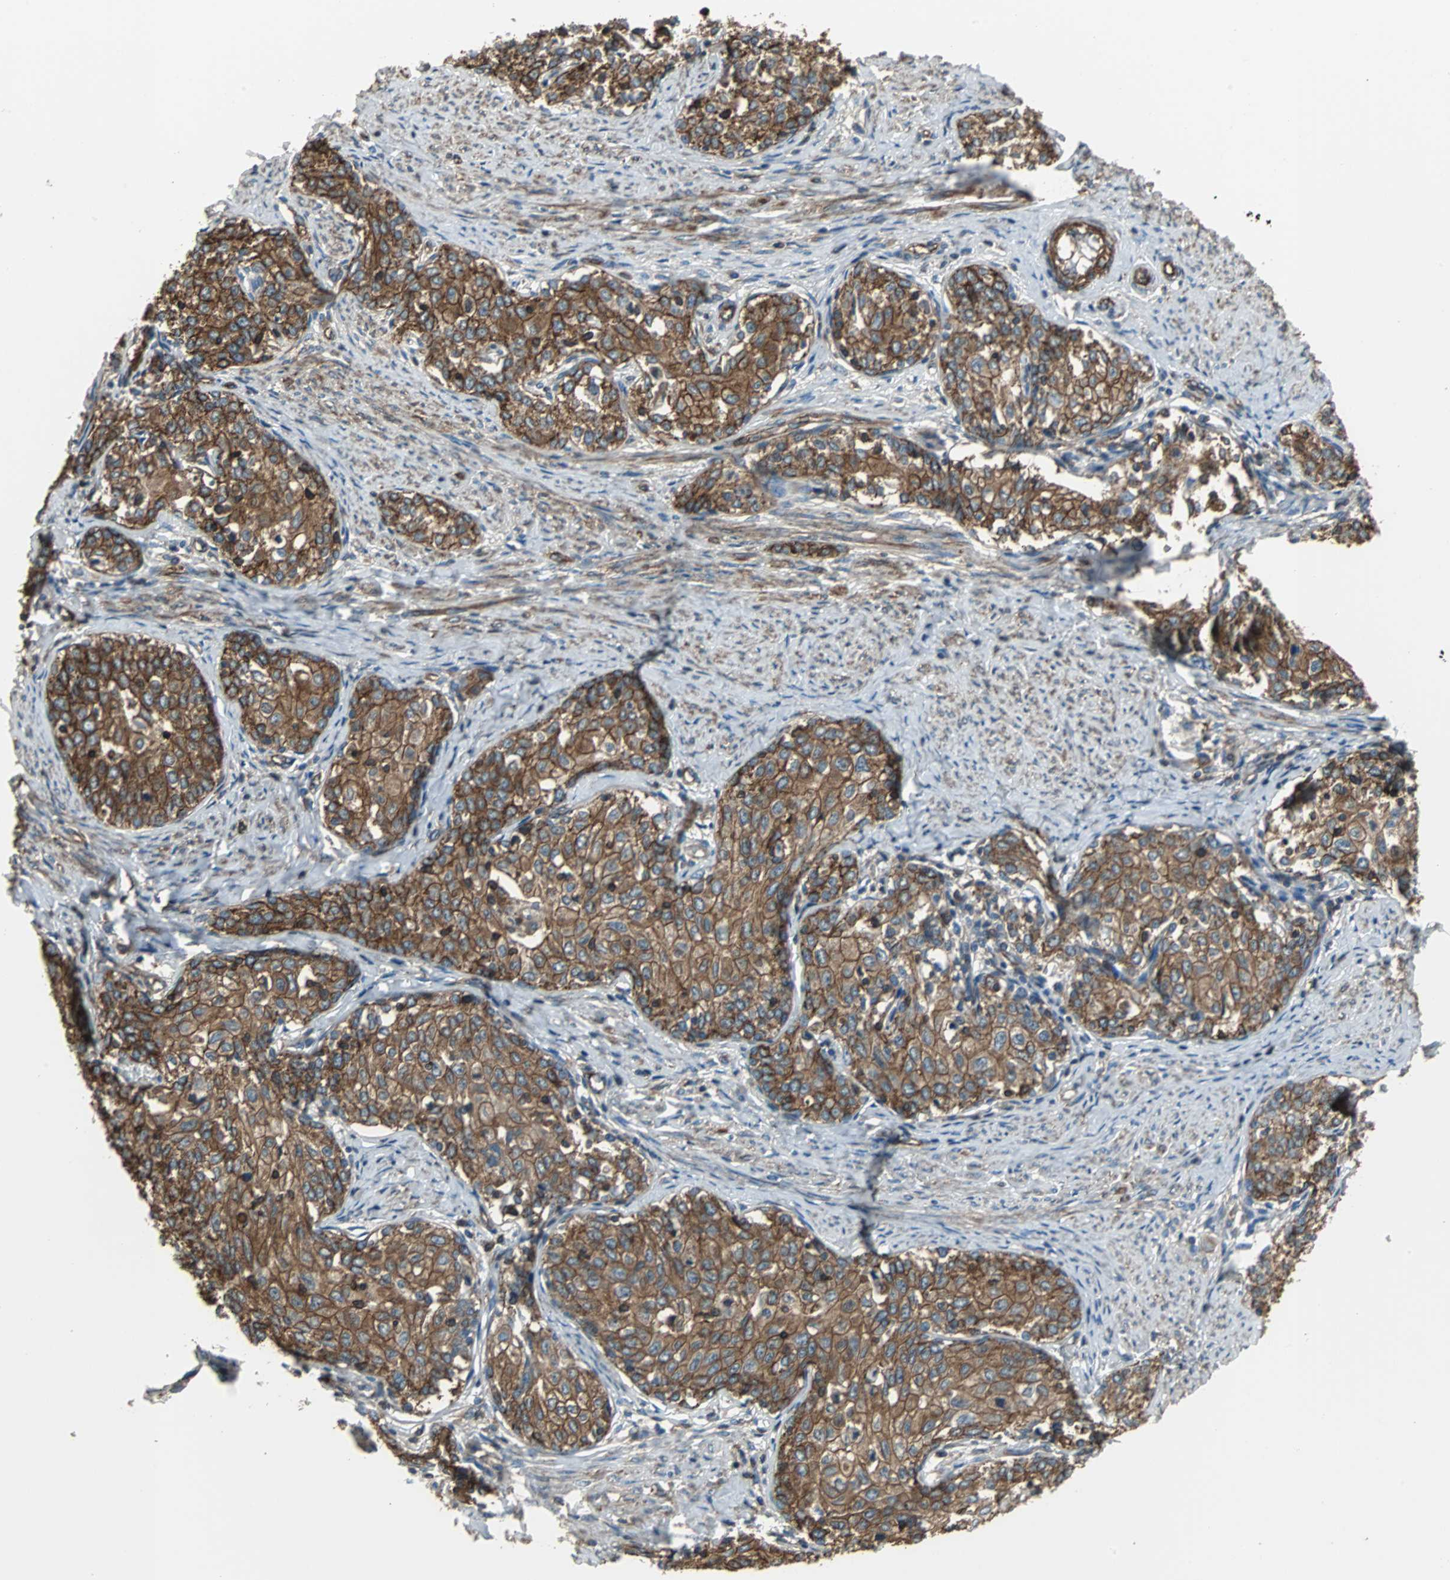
{"staining": {"intensity": "strong", "quantity": ">75%", "location": "cytoplasmic/membranous"}, "tissue": "cervical cancer", "cell_type": "Tumor cells", "image_type": "cancer", "snomed": [{"axis": "morphology", "description": "Squamous cell carcinoma, NOS"}, {"axis": "morphology", "description": "Adenocarcinoma, NOS"}, {"axis": "topography", "description": "Cervix"}], "caption": "This is a histology image of immunohistochemistry (IHC) staining of cervical cancer, which shows strong staining in the cytoplasmic/membranous of tumor cells.", "gene": "ACTN1", "patient": {"sex": "female", "age": 52}}